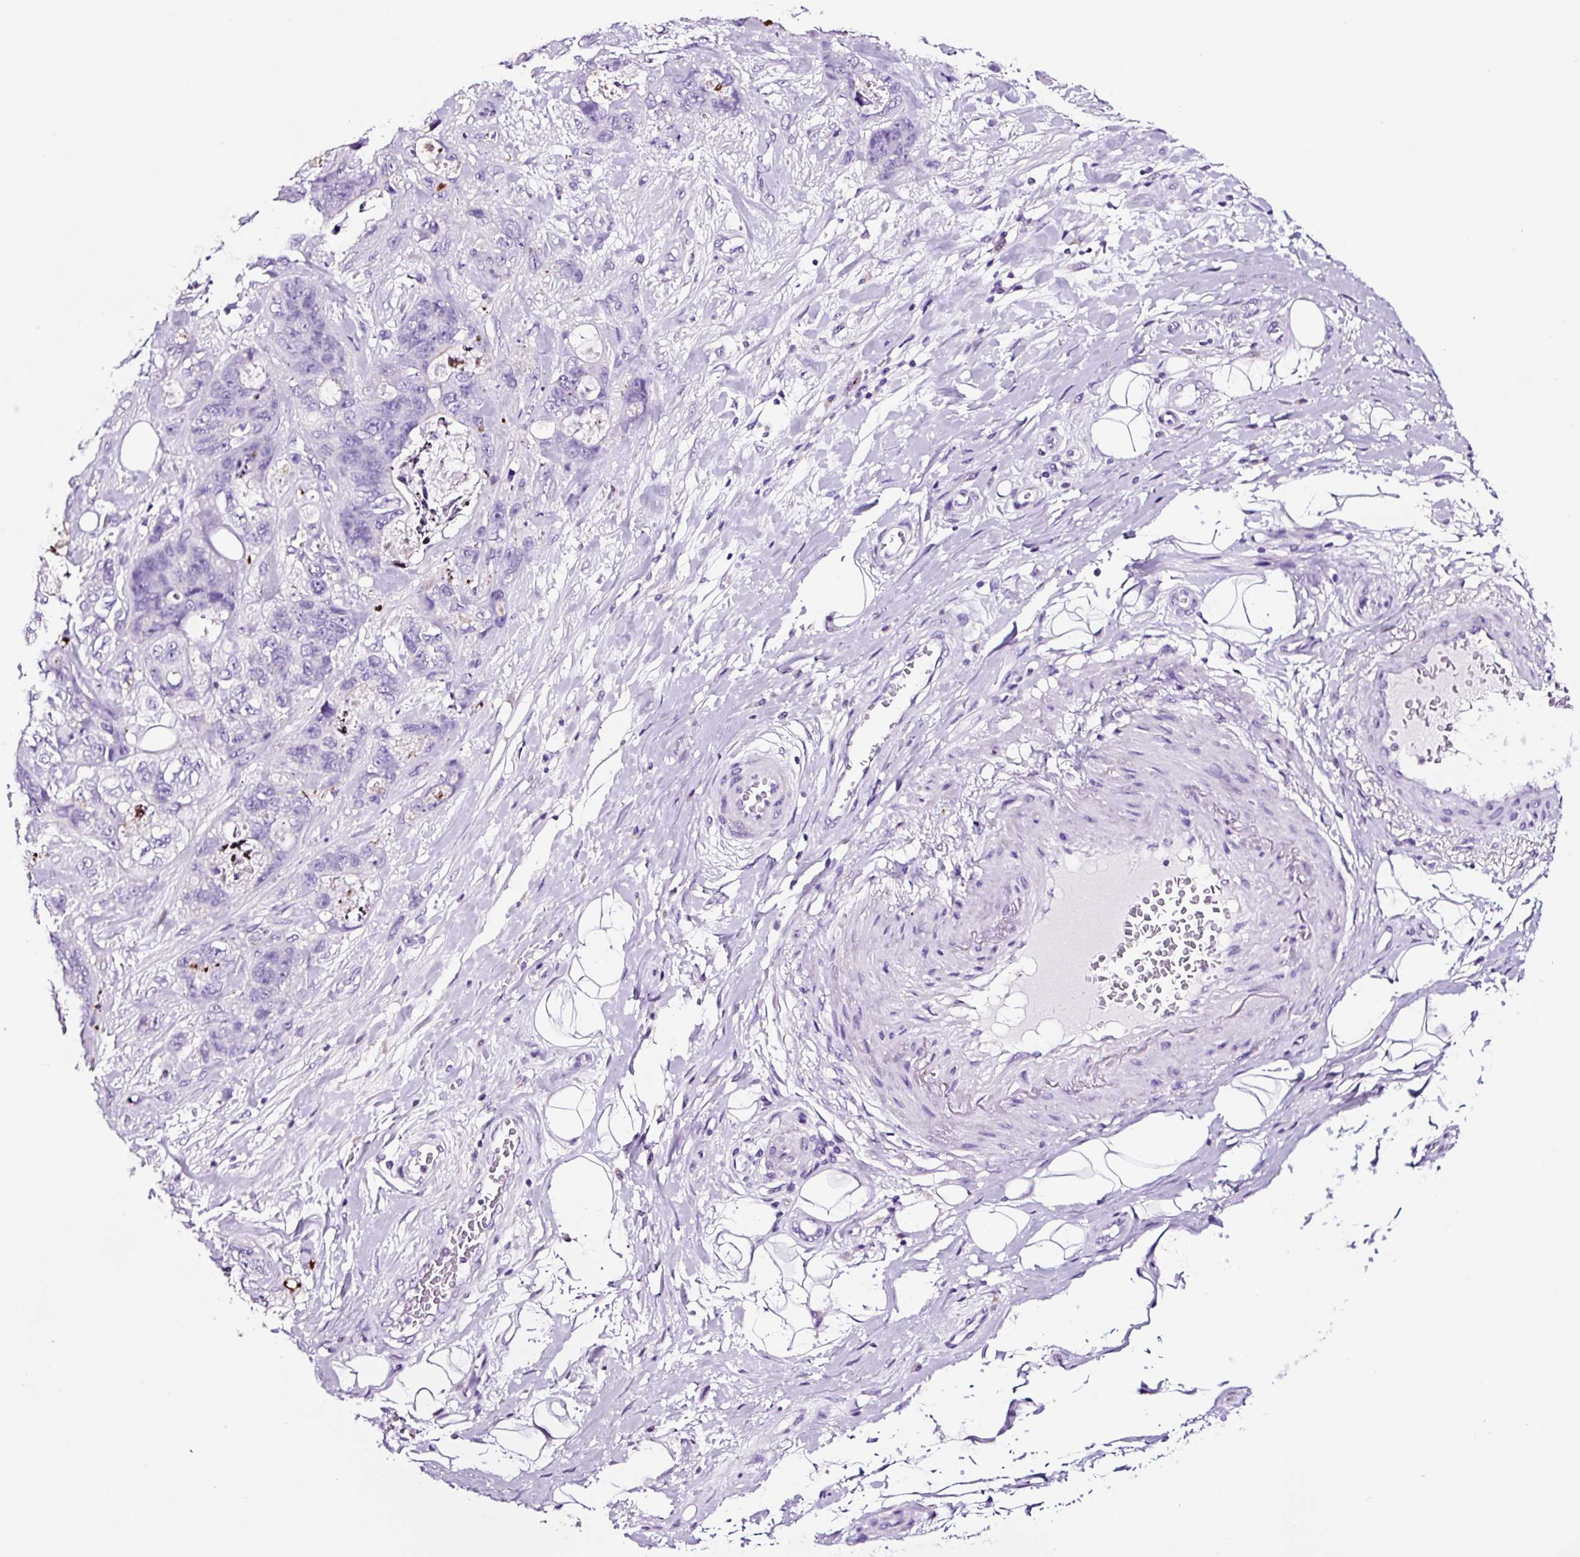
{"staining": {"intensity": "negative", "quantity": "none", "location": "none"}, "tissue": "stomach cancer", "cell_type": "Tumor cells", "image_type": "cancer", "snomed": [{"axis": "morphology", "description": "Normal tissue, NOS"}, {"axis": "morphology", "description": "Adenocarcinoma, NOS"}, {"axis": "topography", "description": "Stomach"}], "caption": "The histopathology image reveals no significant staining in tumor cells of adenocarcinoma (stomach).", "gene": "FBXL7", "patient": {"sex": "female", "age": 89}}